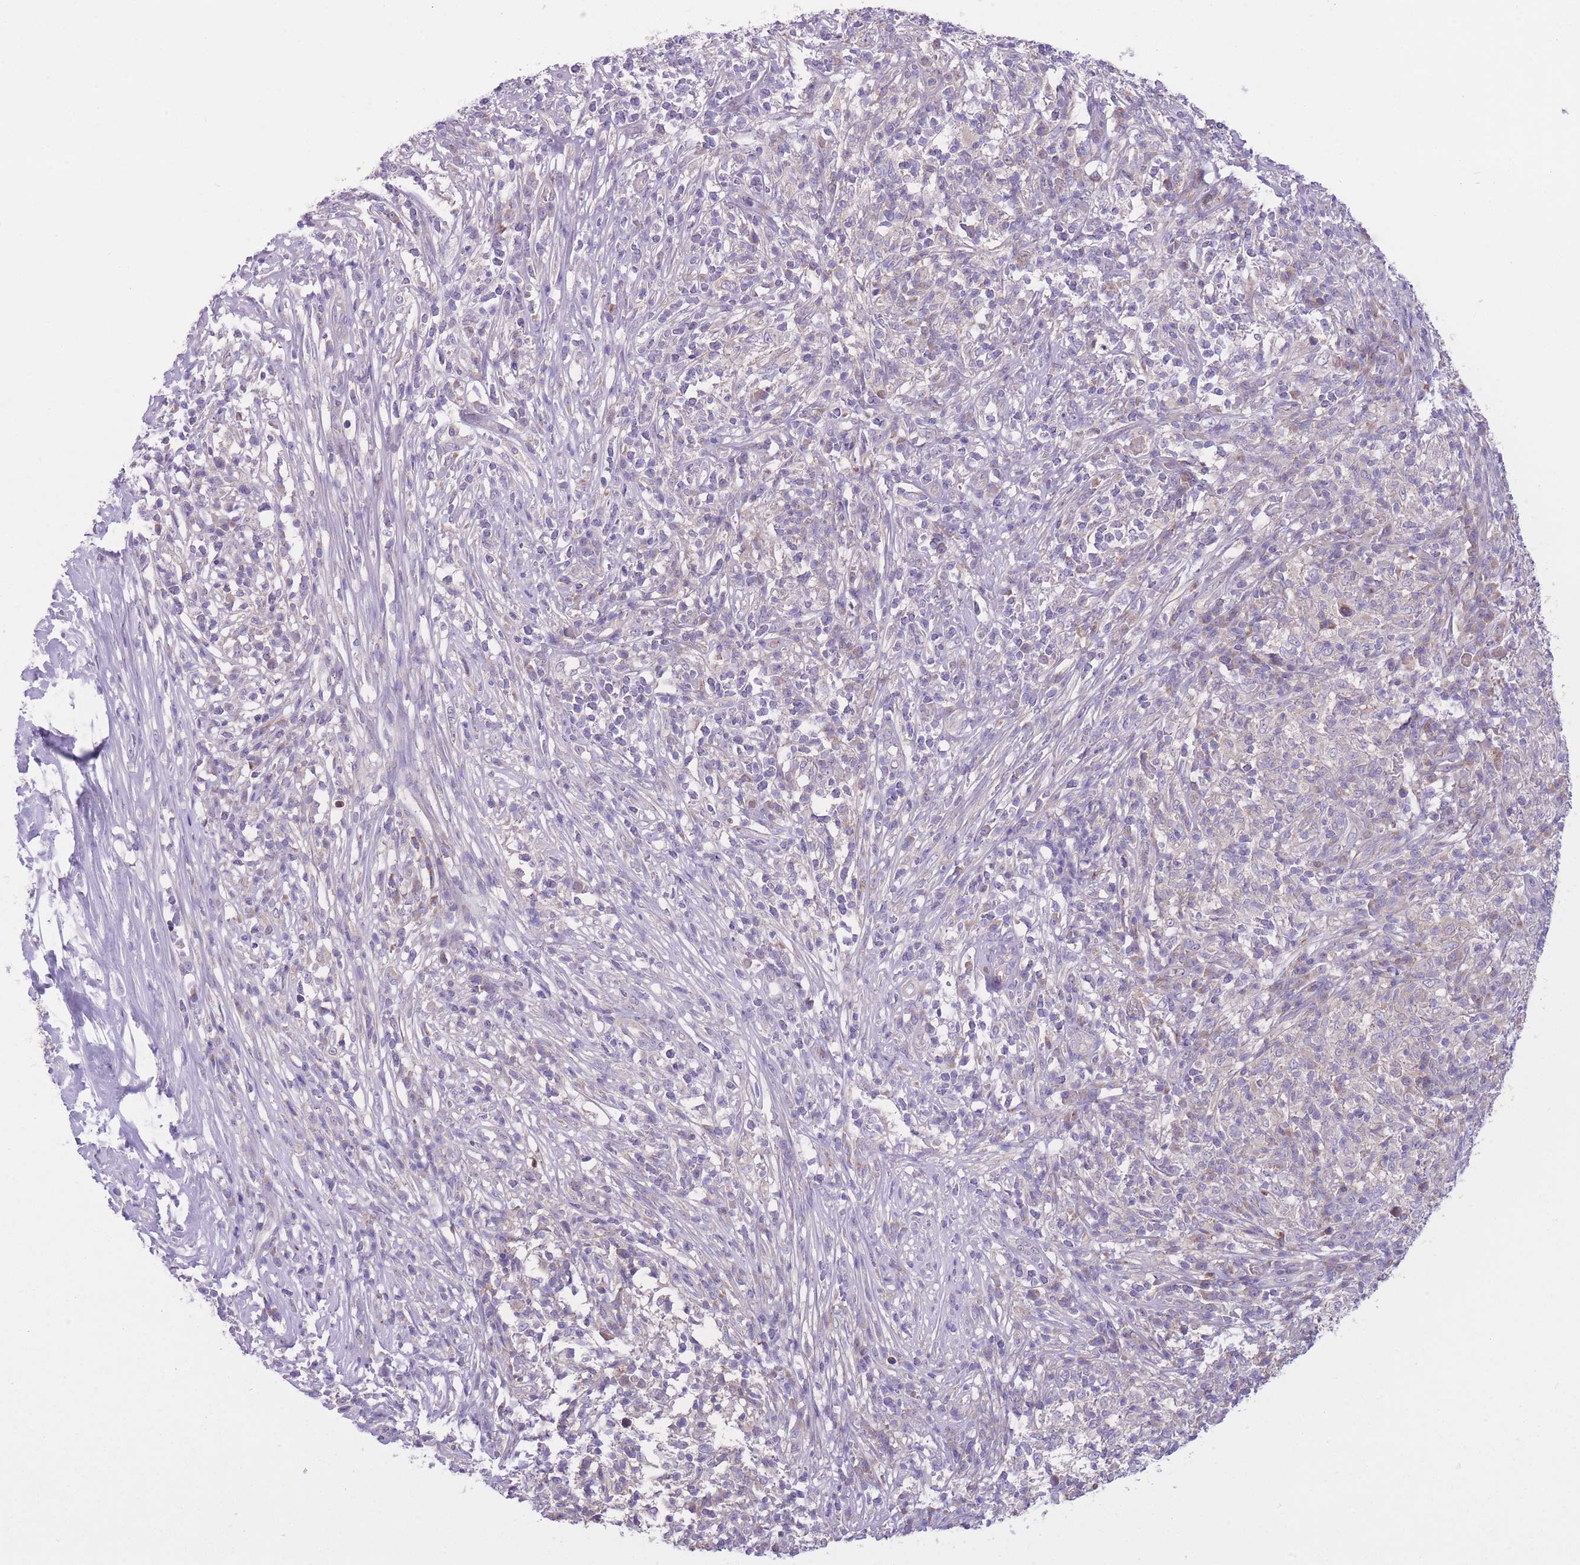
{"staining": {"intensity": "weak", "quantity": "<25%", "location": "cytoplasmic/membranous"}, "tissue": "melanoma", "cell_type": "Tumor cells", "image_type": "cancer", "snomed": [{"axis": "morphology", "description": "Malignant melanoma, NOS"}, {"axis": "topography", "description": "Skin"}], "caption": "Malignant melanoma was stained to show a protein in brown. There is no significant positivity in tumor cells.", "gene": "CCT6B", "patient": {"sex": "male", "age": 66}}